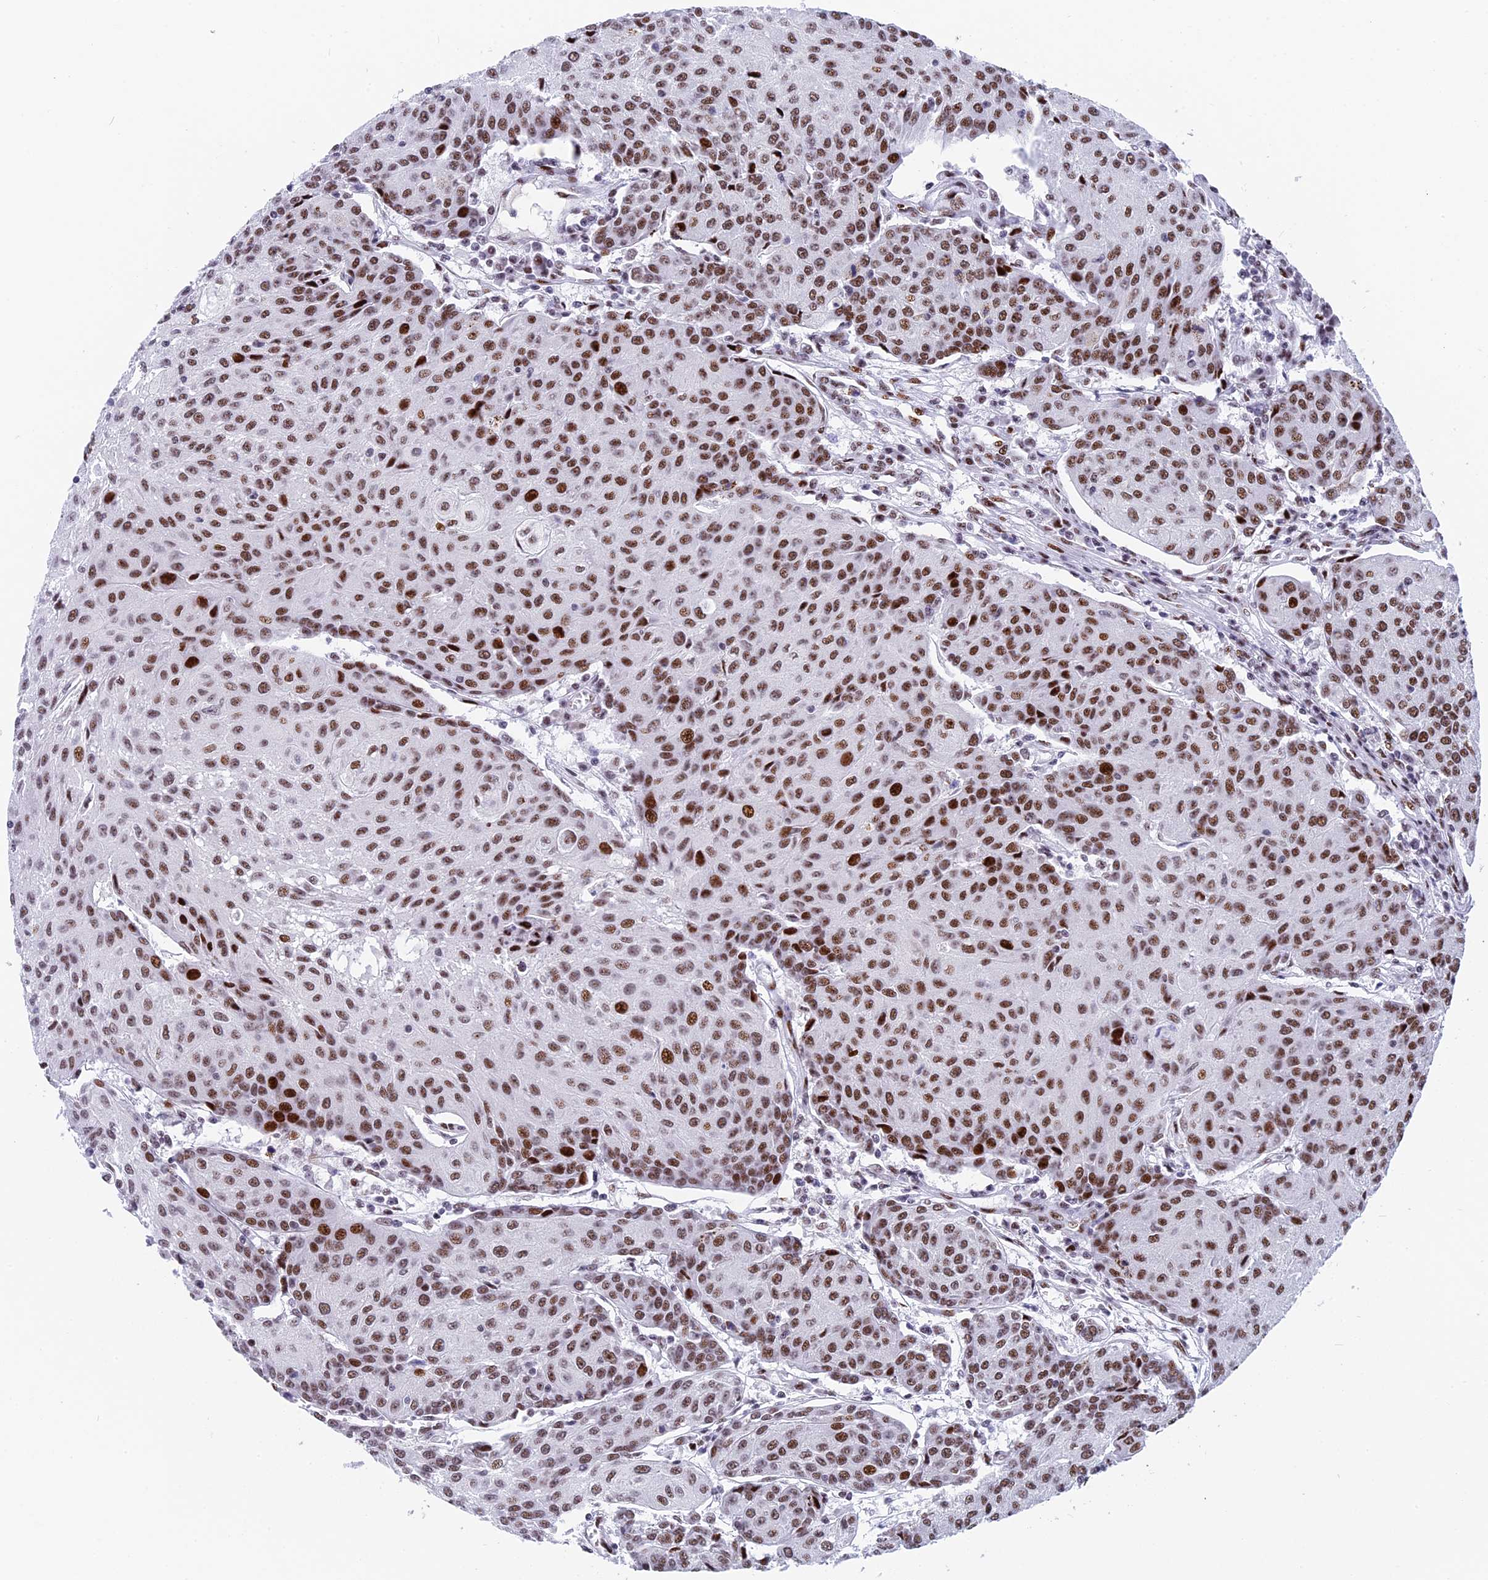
{"staining": {"intensity": "moderate", "quantity": ">75%", "location": "nuclear"}, "tissue": "urothelial cancer", "cell_type": "Tumor cells", "image_type": "cancer", "snomed": [{"axis": "morphology", "description": "Urothelial carcinoma, High grade"}, {"axis": "topography", "description": "Urinary bladder"}], "caption": "Protein staining reveals moderate nuclear positivity in approximately >75% of tumor cells in urothelial cancer.", "gene": "NSA2", "patient": {"sex": "female", "age": 85}}